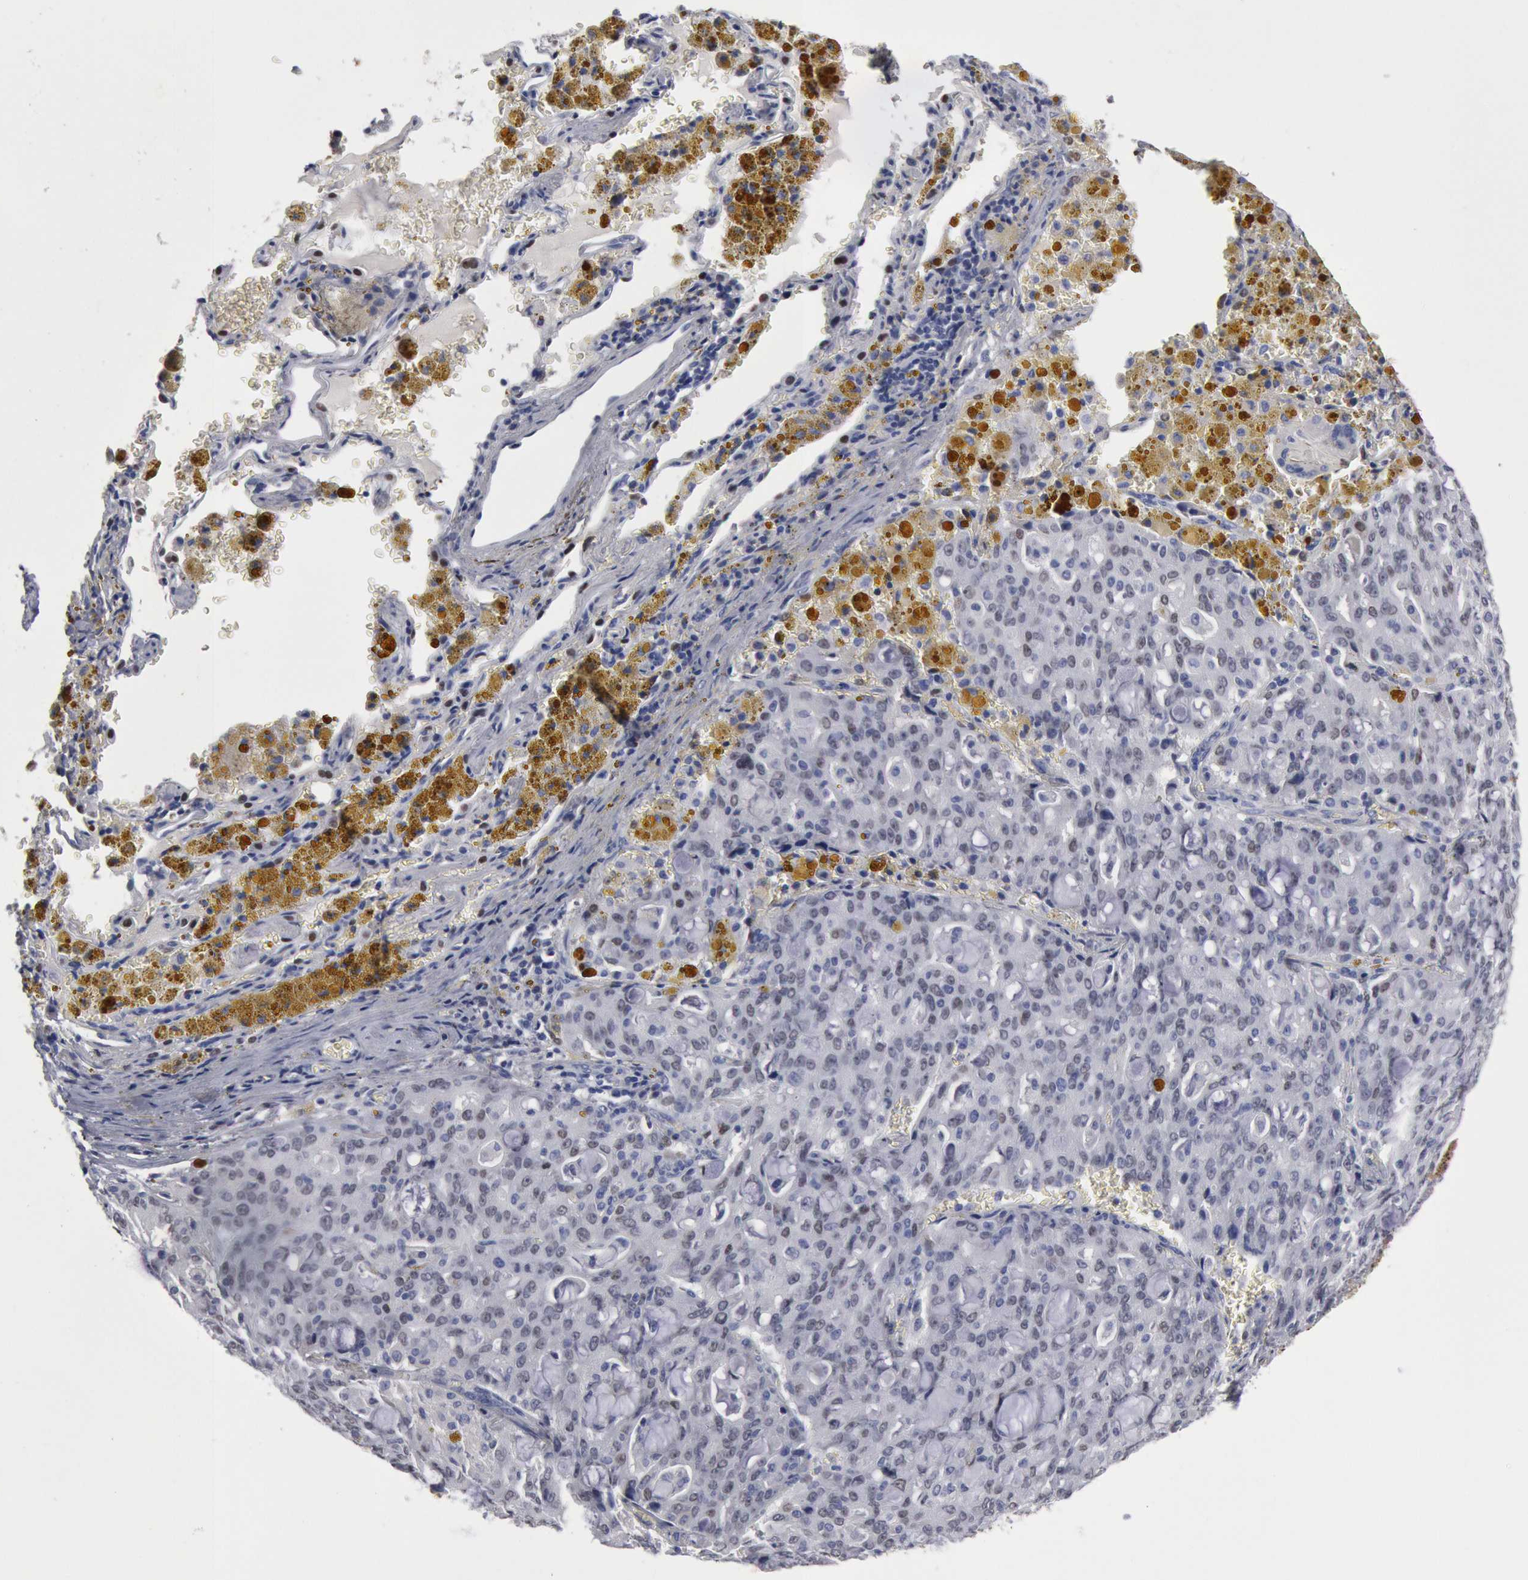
{"staining": {"intensity": "negative", "quantity": "none", "location": "none"}, "tissue": "lung cancer", "cell_type": "Tumor cells", "image_type": "cancer", "snomed": [{"axis": "morphology", "description": "Adenocarcinoma, NOS"}, {"axis": "topography", "description": "Lung"}], "caption": "DAB (3,3'-diaminobenzidine) immunohistochemical staining of human adenocarcinoma (lung) demonstrates no significant expression in tumor cells. (DAB immunohistochemistry (IHC) visualized using brightfield microscopy, high magnification).", "gene": "FOXA2", "patient": {"sex": "female", "age": 44}}